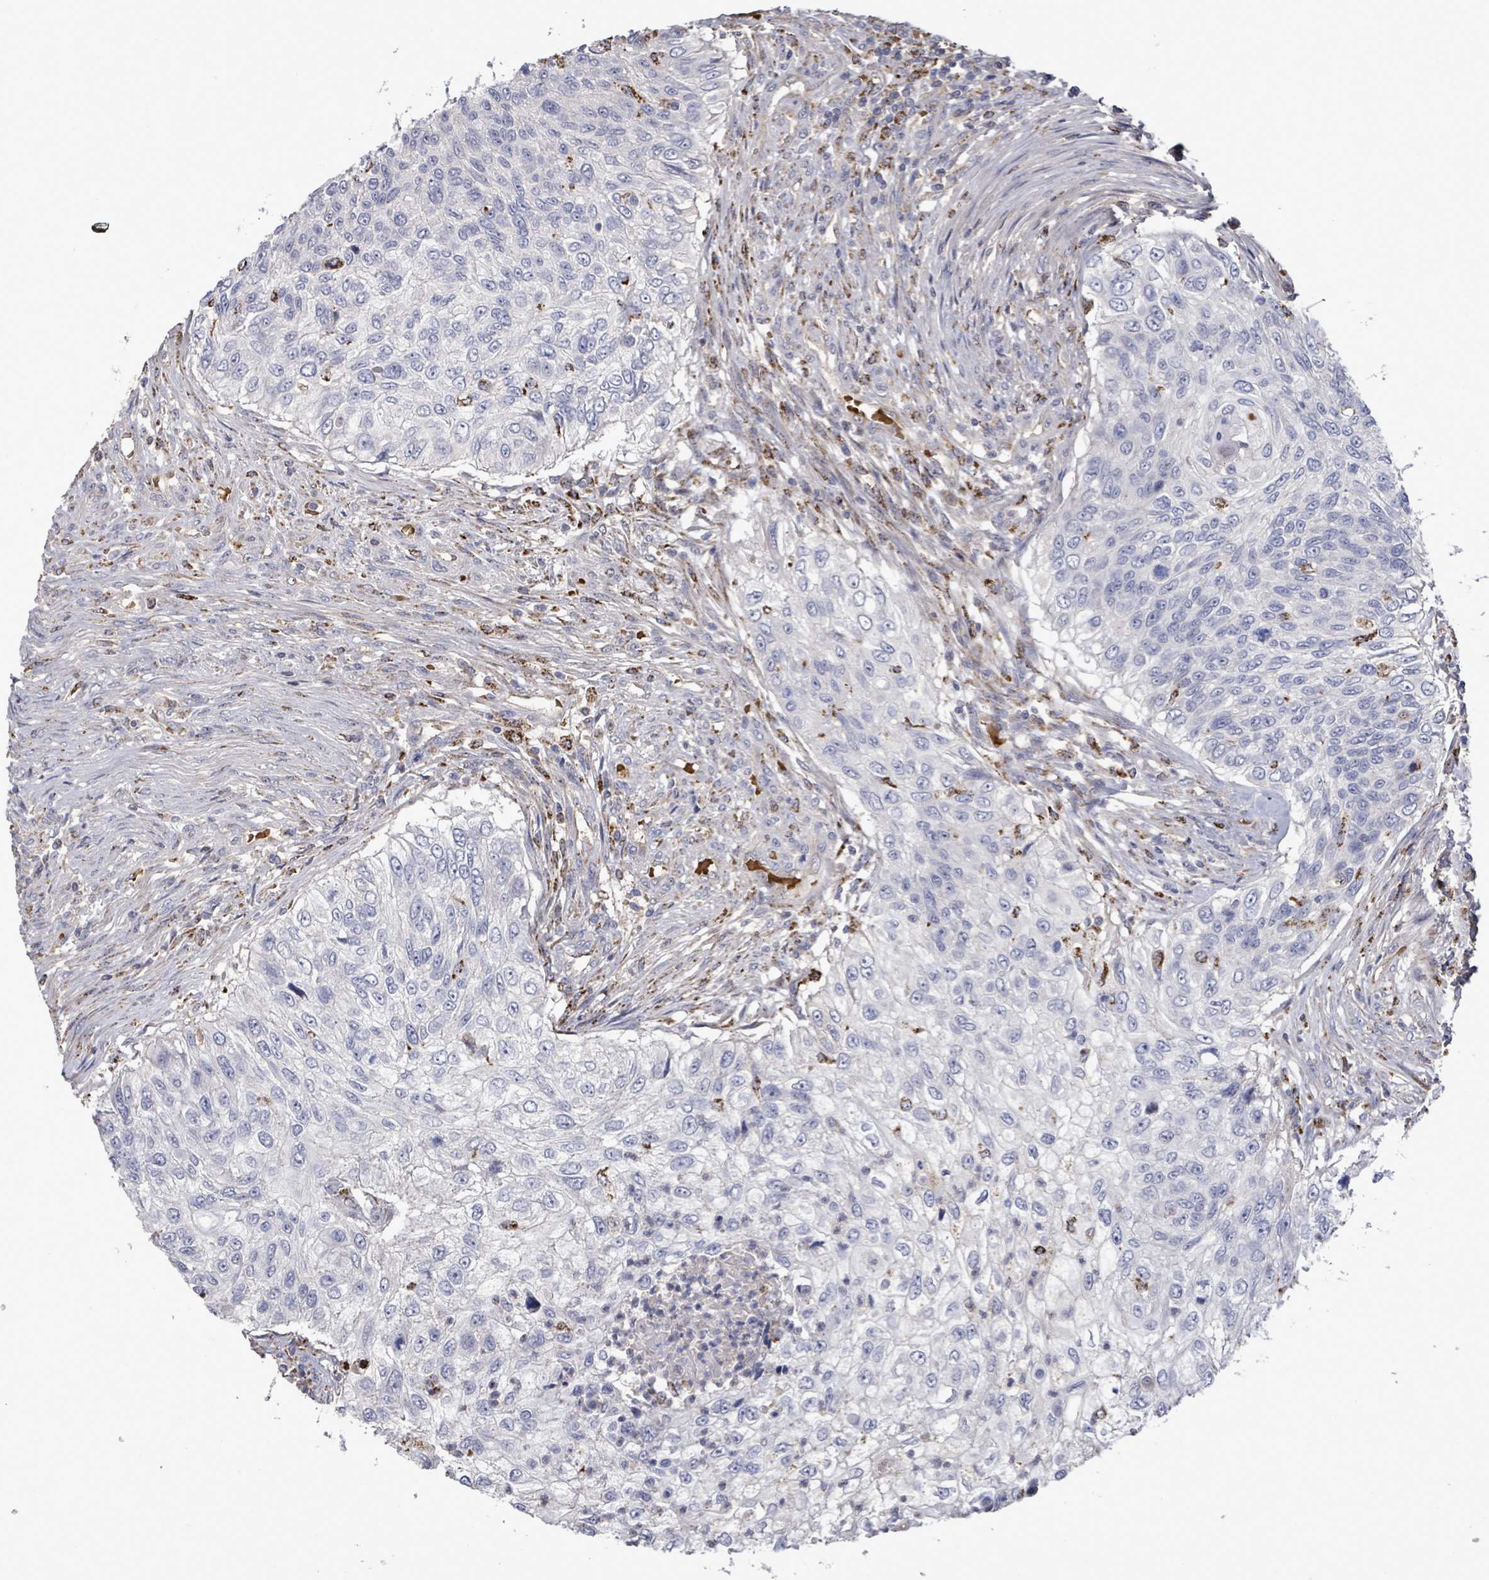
{"staining": {"intensity": "negative", "quantity": "none", "location": "none"}, "tissue": "urothelial cancer", "cell_type": "Tumor cells", "image_type": "cancer", "snomed": [{"axis": "morphology", "description": "Urothelial carcinoma, High grade"}, {"axis": "topography", "description": "Urinary bladder"}], "caption": "IHC photomicrograph of urothelial cancer stained for a protein (brown), which exhibits no positivity in tumor cells.", "gene": "MTMR12", "patient": {"sex": "female", "age": 60}}